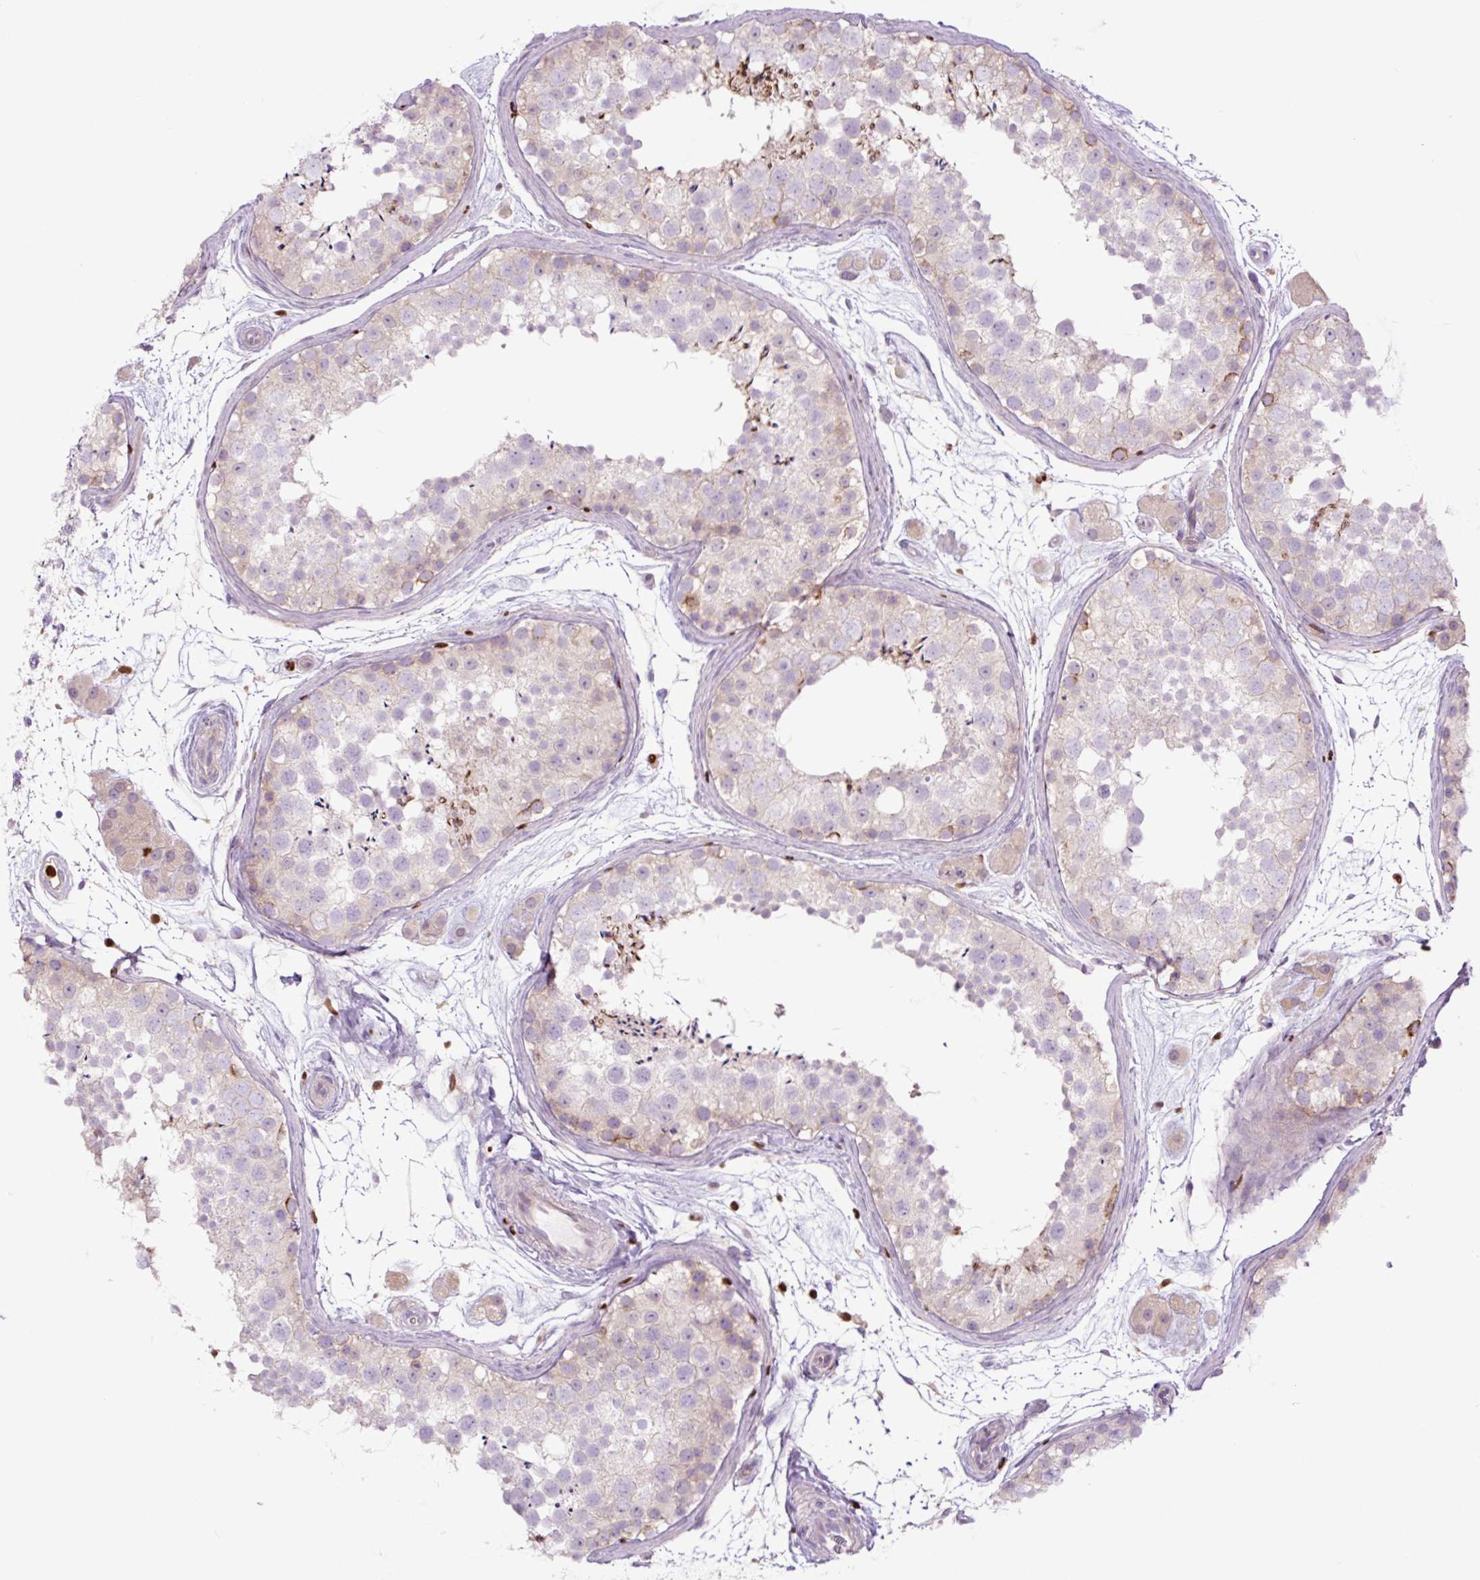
{"staining": {"intensity": "weak", "quantity": "<25%", "location": "cytoplasmic/membranous"}, "tissue": "testis", "cell_type": "Cells in seminiferous ducts", "image_type": "normal", "snomed": [{"axis": "morphology", "description": "Normal tissue, NOS"}, {"axis": "topography", "description": "Testis"}], "caption": "DAB (3,3'-diaminobenzidine) immunohistochemical staining of normal testis reveals no significant staining in cells in seminiferous ducts.", "gene": "SPI1", "patient": {"sex": "male", "age": 41}}